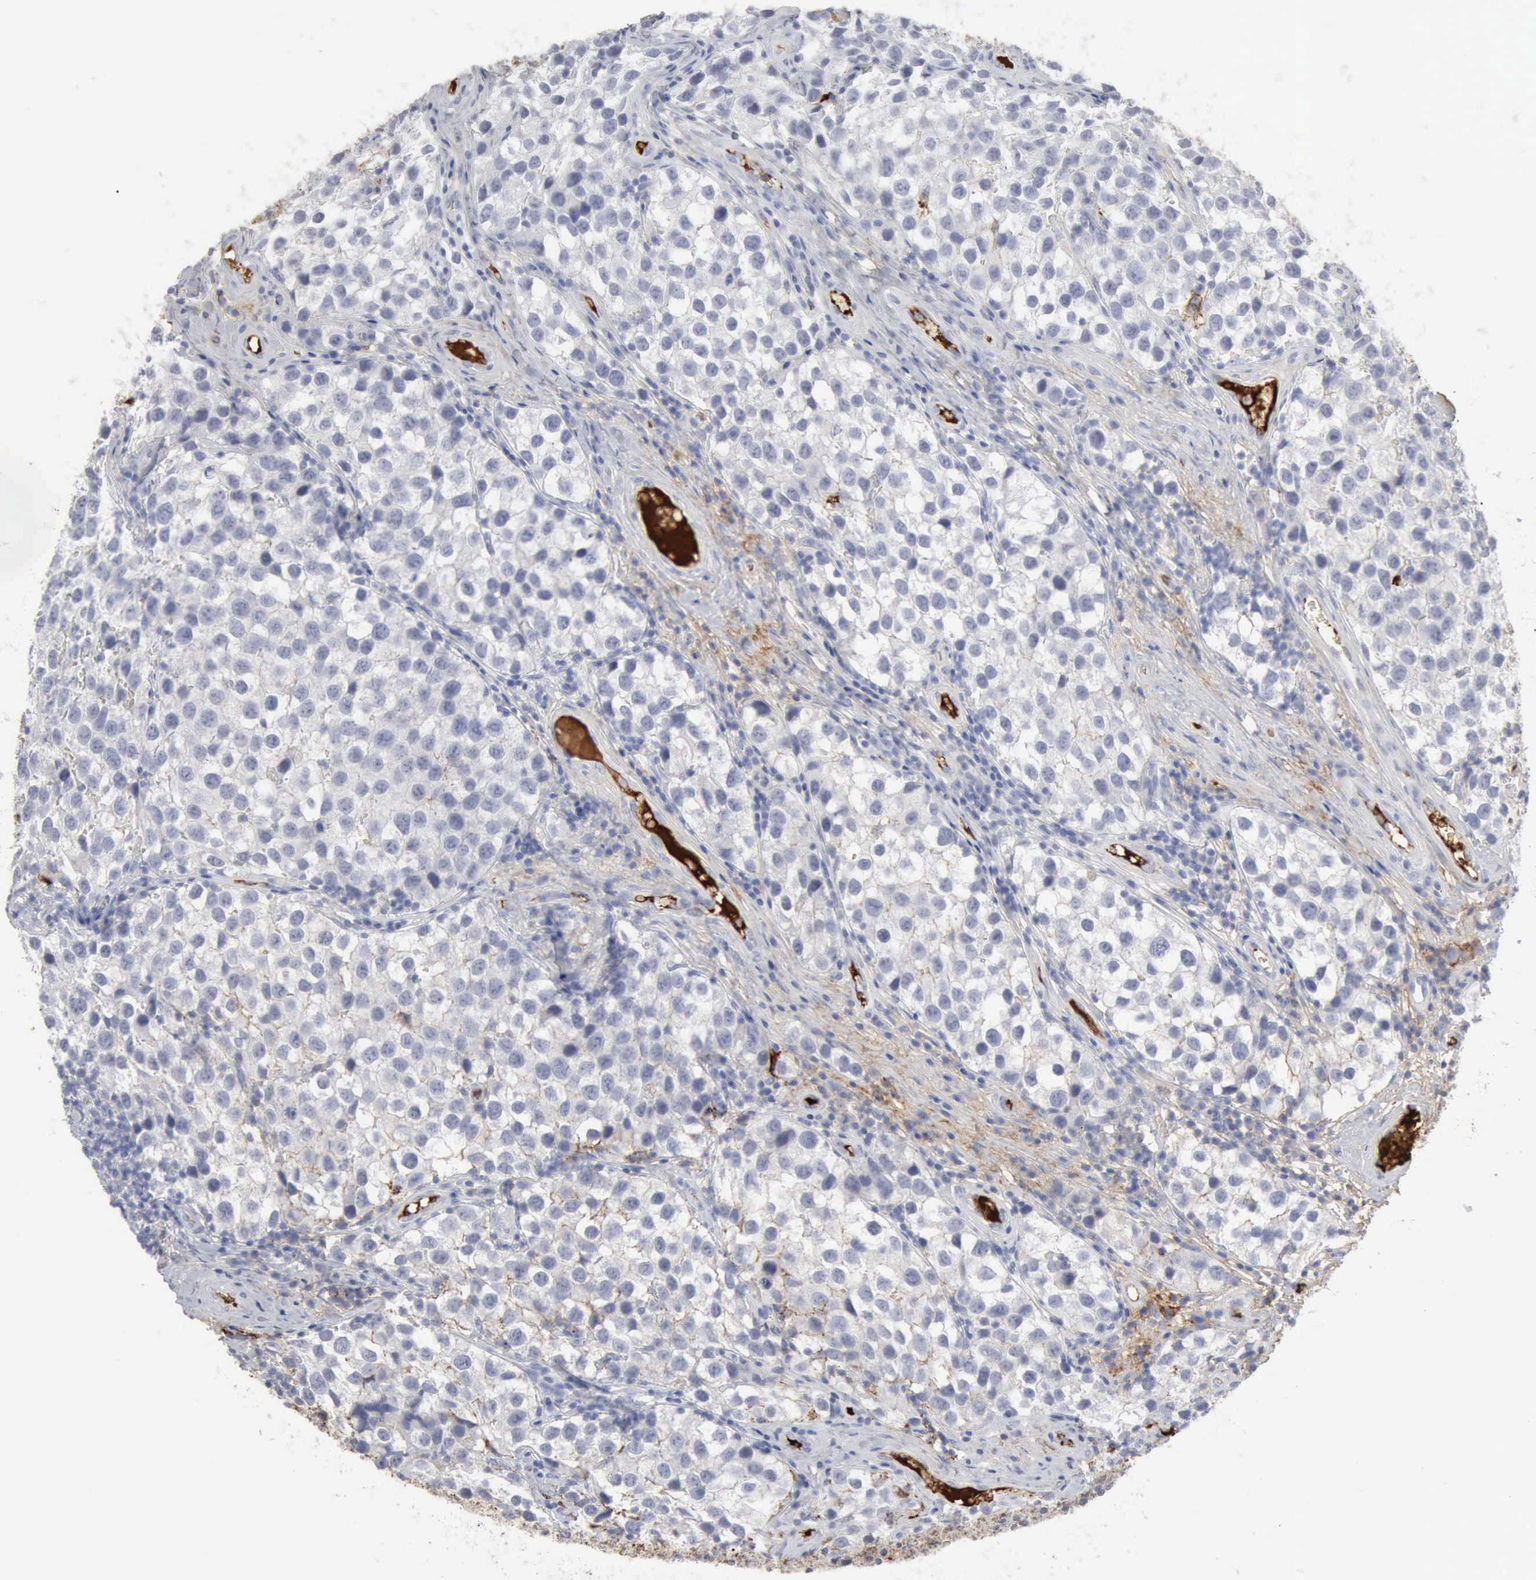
{"staining": {"intensity": "negative", "quantity": "none", "location": "none"}, "tissue": "testis cancer", "cell_type": "Tumor cells", "image_type": "cancer", "snomed": [{"axis": "morphology", "description": "Seminoma, NOS"}, {"axis": "topography", "description": "Testis"}], "caption": "Immunohistochemical staining of human testis cancer reveals no significant positivity in tumor cells.", "gene": "C4BPA", "patient": {"sex": "male", "age": 39}}